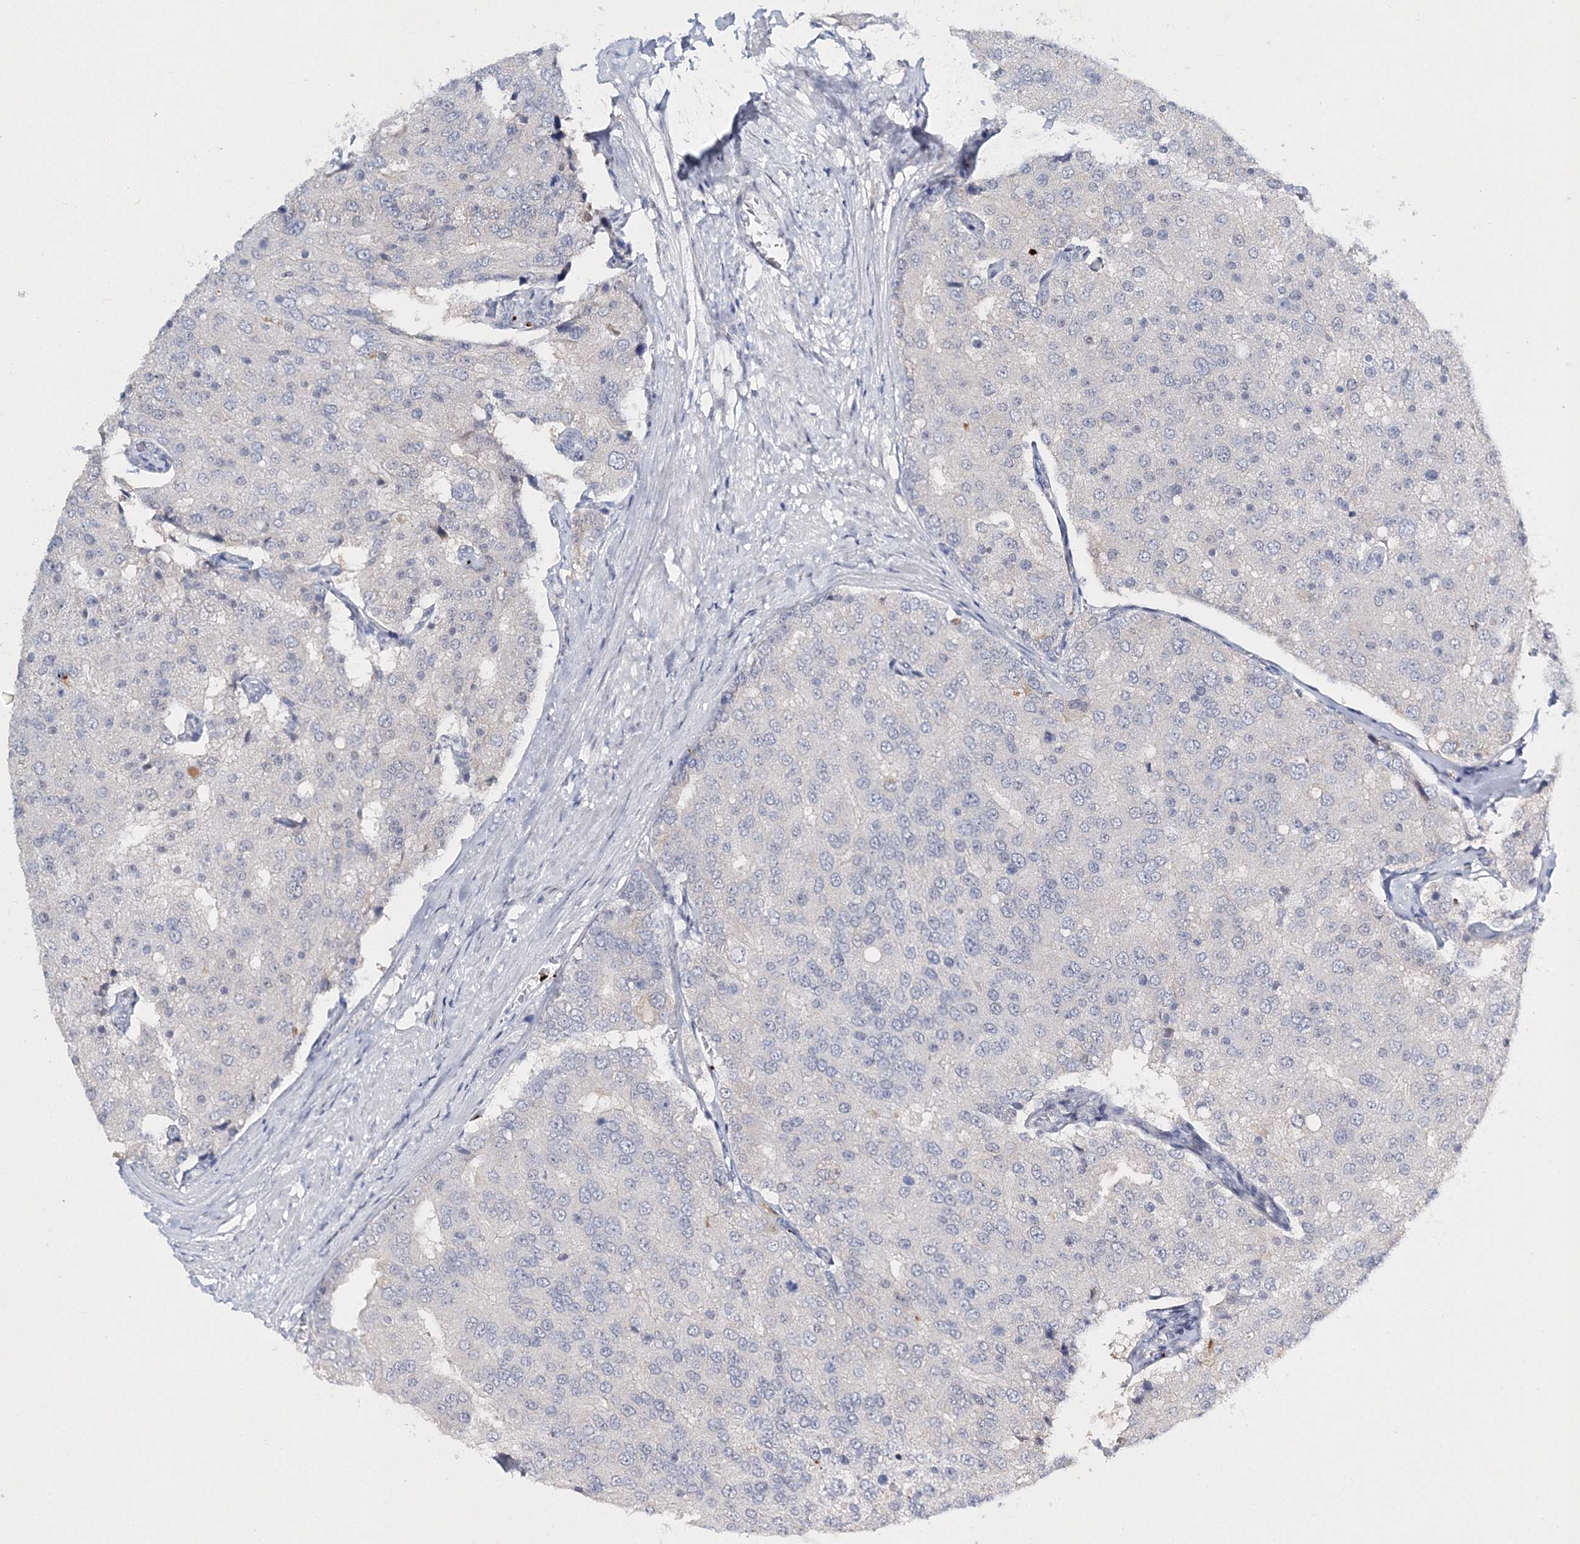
{"staining": {"intensity": "negative", "quantity": "none", "location": "none"}, "tissue": "prostate cancer", "cell_type": "Tumor cells", "image_type": "cancer", "snomed": [{"axis": "morphology", "description": "Adenocarcinoma, High grade"}, {"axis": "topography", "description": "Prostate"}], "caption": "This histopathology image is of prostate high-grade adenocarcinoma stained with IHC to label a protein in brown with the nuclei are counter-stained blue. There is no positivity in tumor cells. (DAB (3,3'-diaminobenzidine) immunohistochemistry (IHC) with hematoxylin counter stain).", "gene": "MYOZ2", "patient": {"sex": "male", "age": 50}}